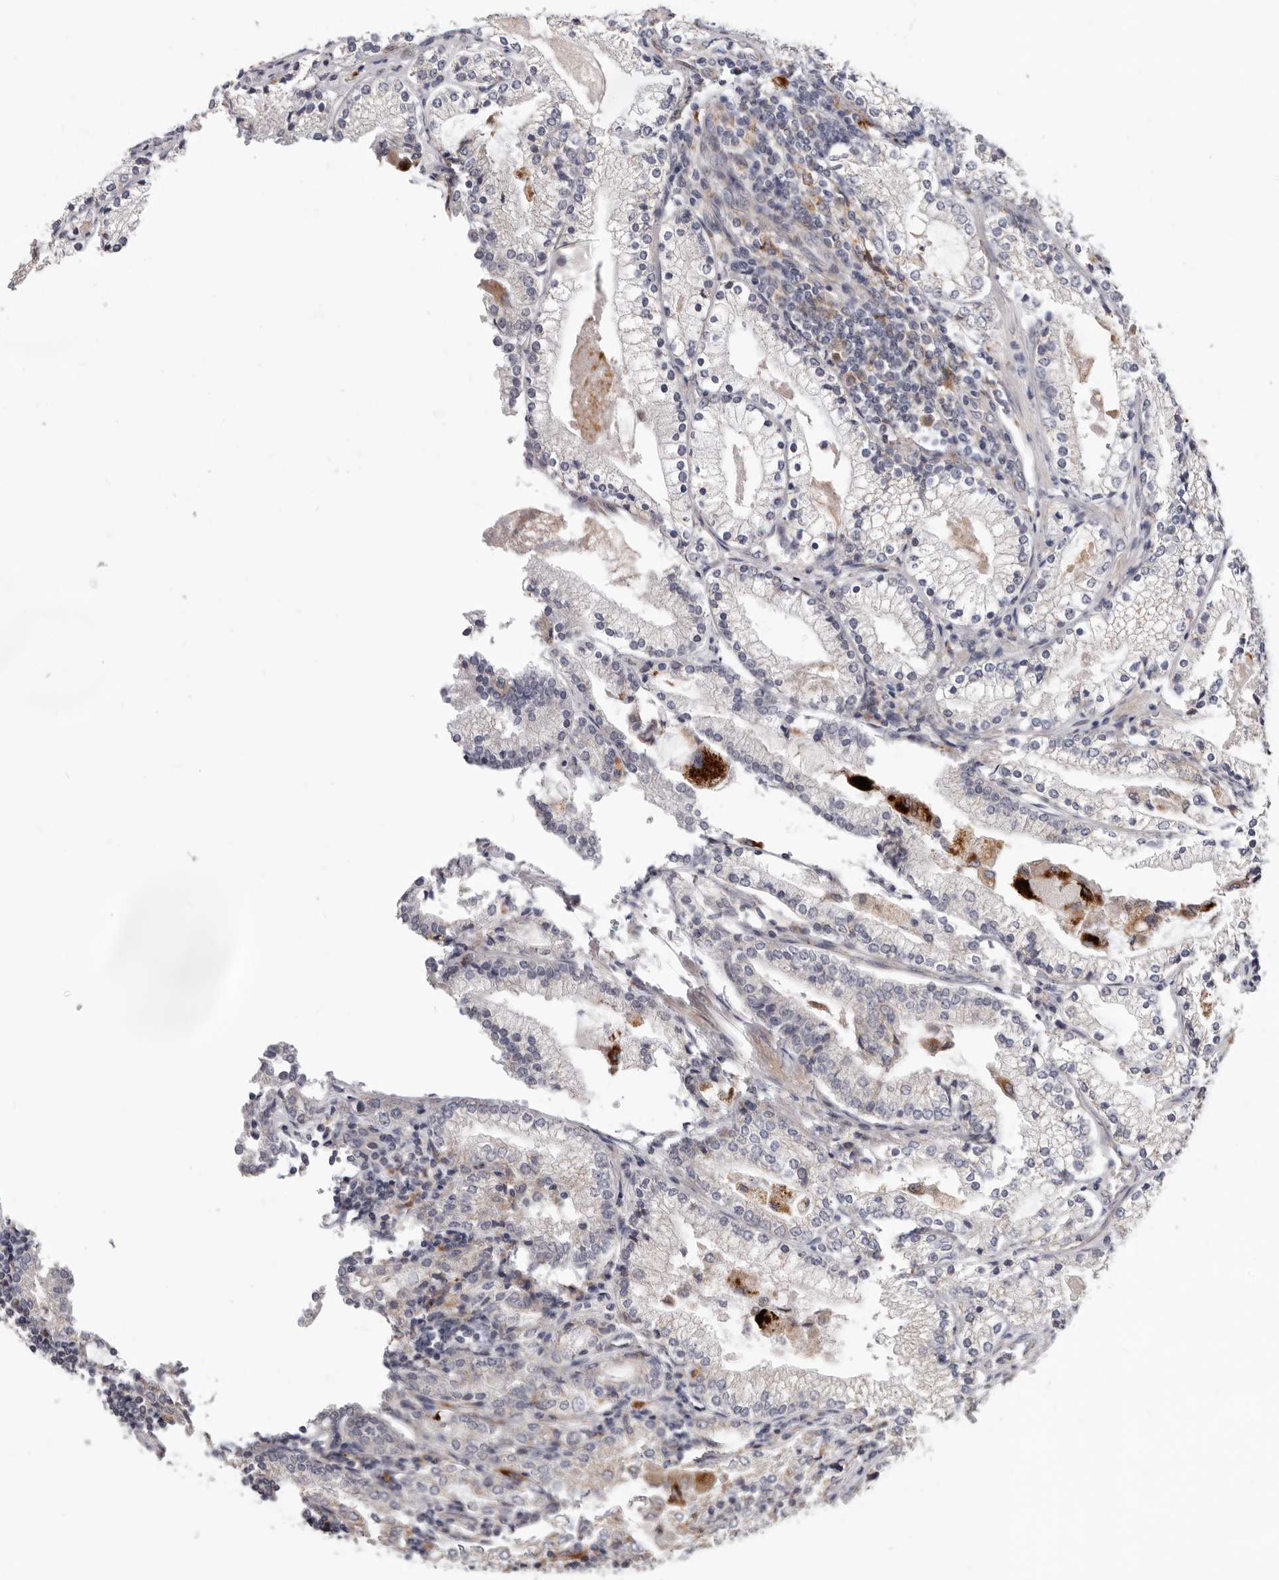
{"staining": {"intensity": "moderate", "quantity": "<25%", "location": "cytoplasmic/membranous"}, "tissue": "prostate cancer", "cell_type": "Tumor cells", "image_type": "cancer", "snomed": [{"axis": "morphology", "description": "Adenocarcinoma, High grade"}, {"axis": "topography", "description": "Prostate"}], "caption": "Immunohistochemical staining of prostate high-grade adenocarcinoma demonstrates moderate cytoplasmic/membranous protein positivity in about <25% of tumor cells.", "gene": "TOR3A", "patient": {"sex": "male", "age": 63}}